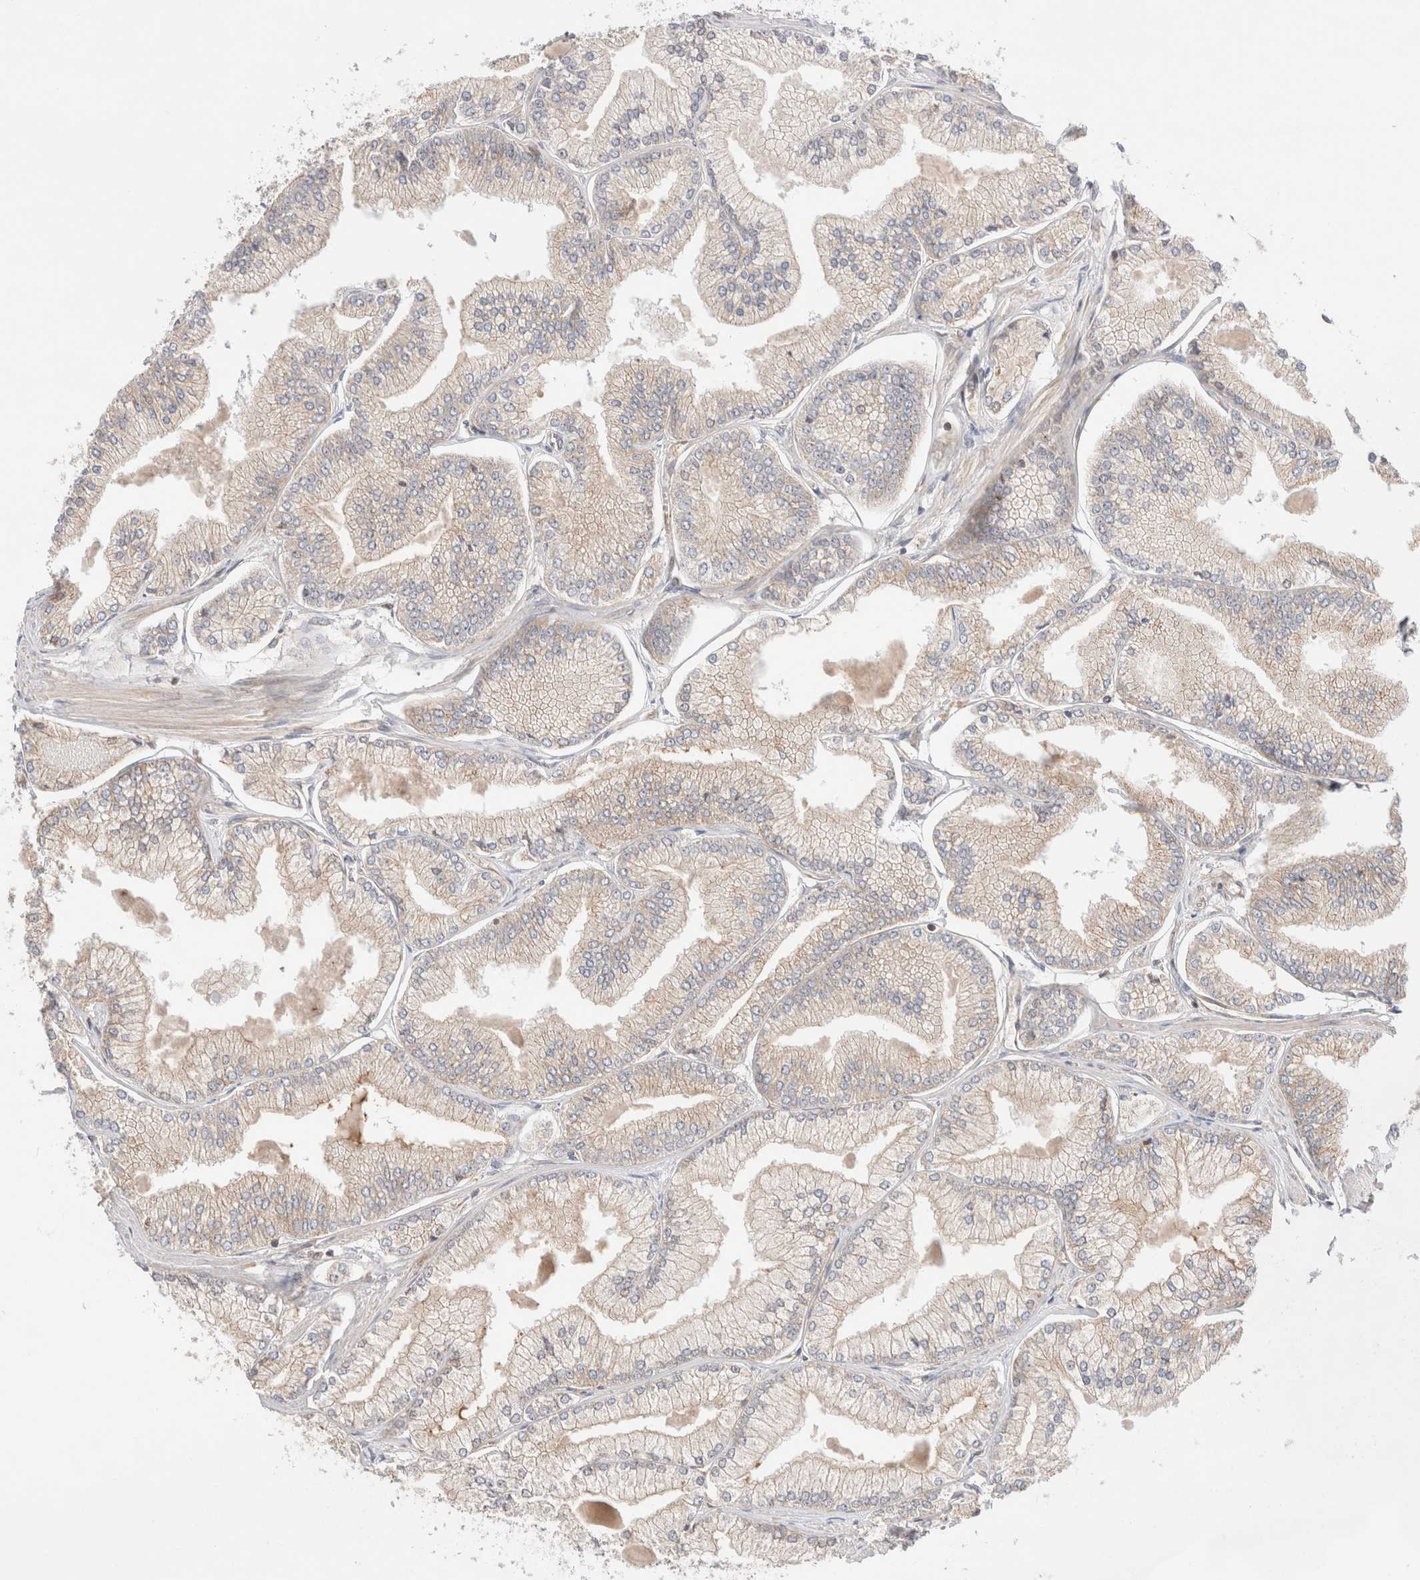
{"staining": {"intensity": "weak", "quantity": "25%-75%", "location": "cytoplasmic/membranous"}, "tissue": "prostate cancer", "cell_type": "Tumor cells", "image_type": "cancer", "snomed": [{"axis": "morphology", "description": "Adenocarcinoma, Low grade"}, {"axis": "topography", "description": "Prostate"}], "caption": "Protein analysis of prostate low-grade adenocarcinoma tissue reveals weak cytoplasmic/membranous staining in approximately 25%-75% of tumor cells. (DAB IHC, brown staining for protein, blue staining for nuclei).", "gene": "SIKE1", "patient": {"sex": "male", "age": 52}}